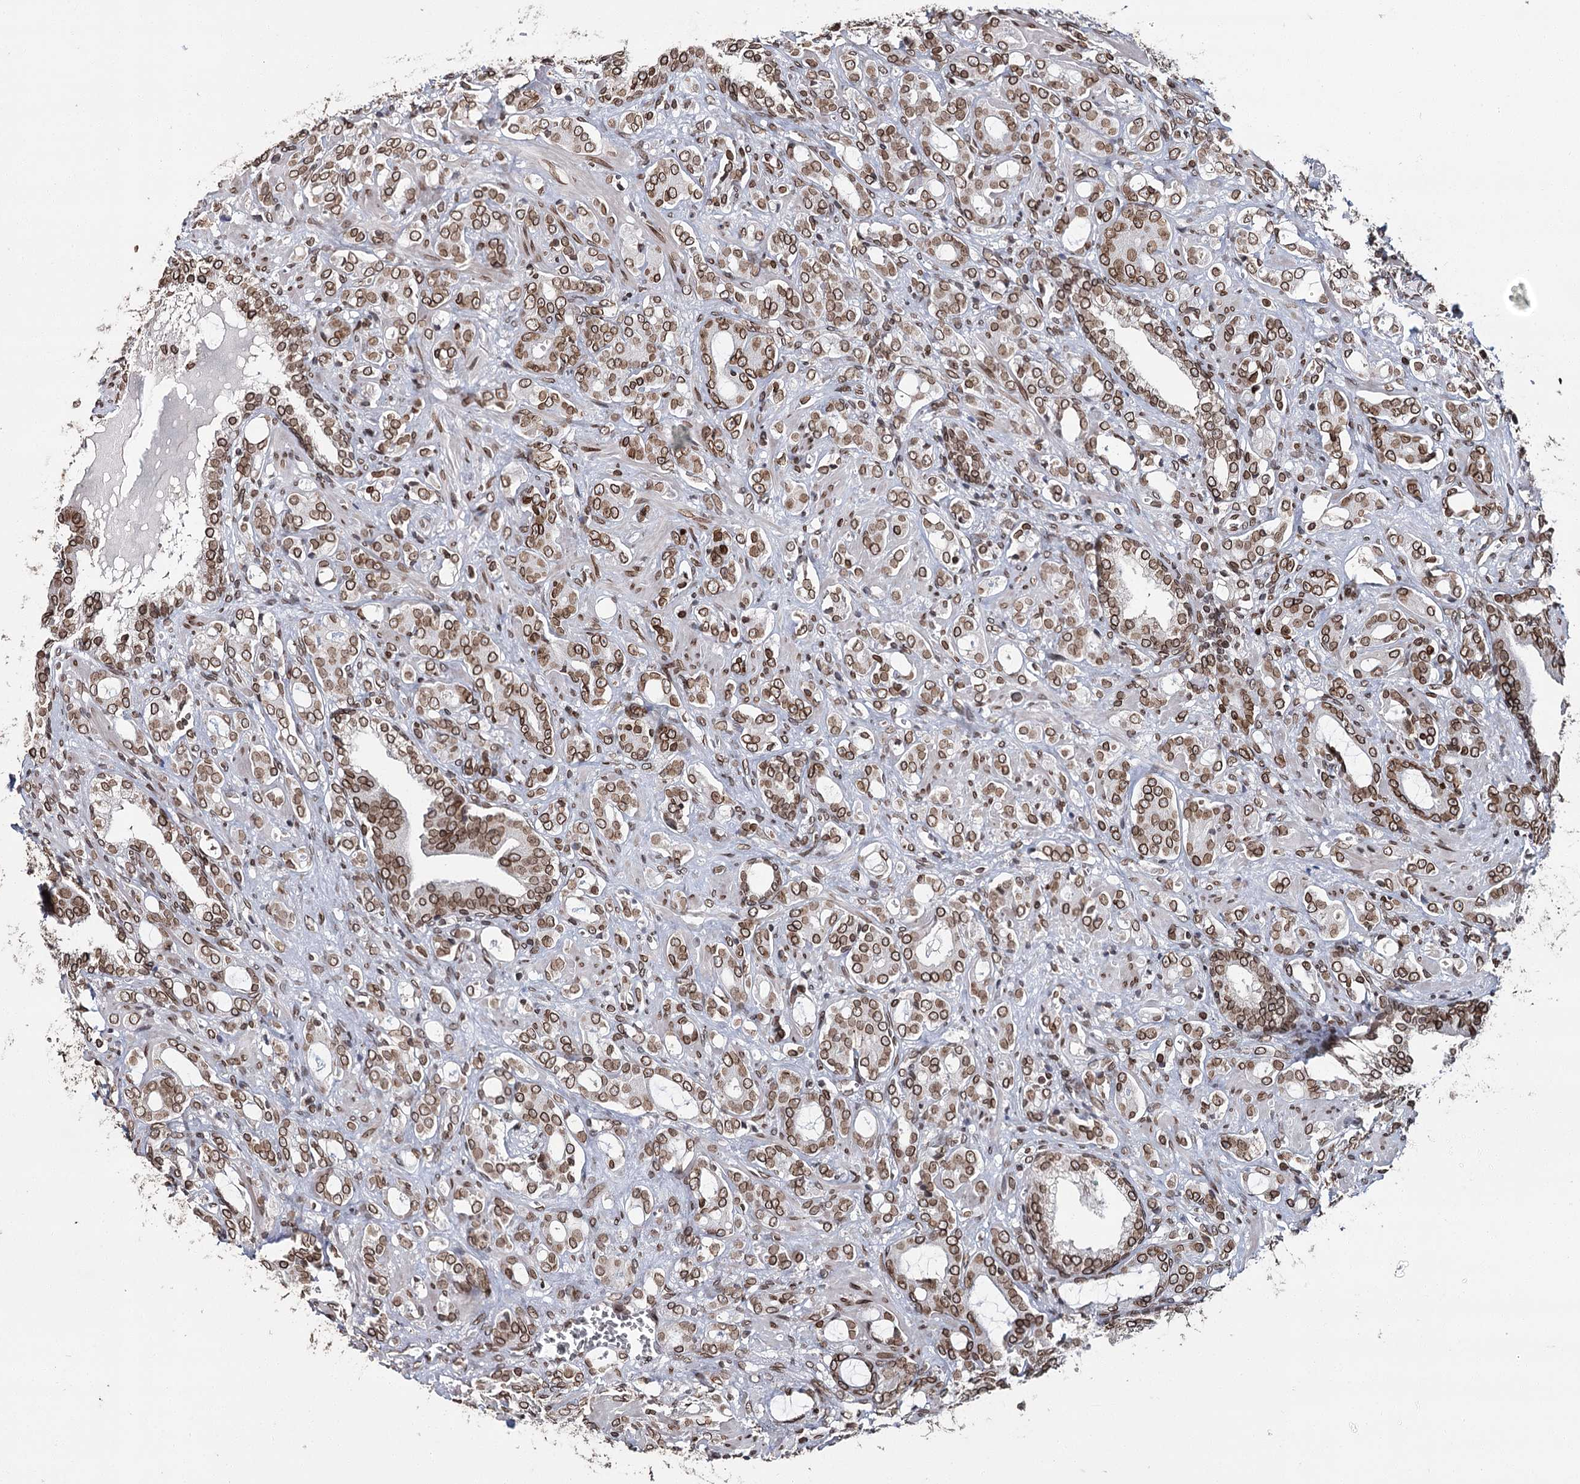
{"staining": {"intensity": "moderate", "quantity": ">75%", "location": "cytoplasmic/membranous,nuclear"}, "tissue": "prostate cancer", "cell_type": "Tumor cells", "image_type": "cancer", "snomed": [{"axis": "morphology", "description": "Adenocarcinoma, High grade"}, {"axis": "topography", "description": "Prostate"}], "caption": "The histopathology image shows staining of prostate cancer (adenocarcinoma (high-grade)), revealing moderate cytoplasmic/membranous and nuclear protein positivity (brown color) within tumor cells.", "gene": "KIAA0930", "patient": {"sex": "male", "age": 72}}